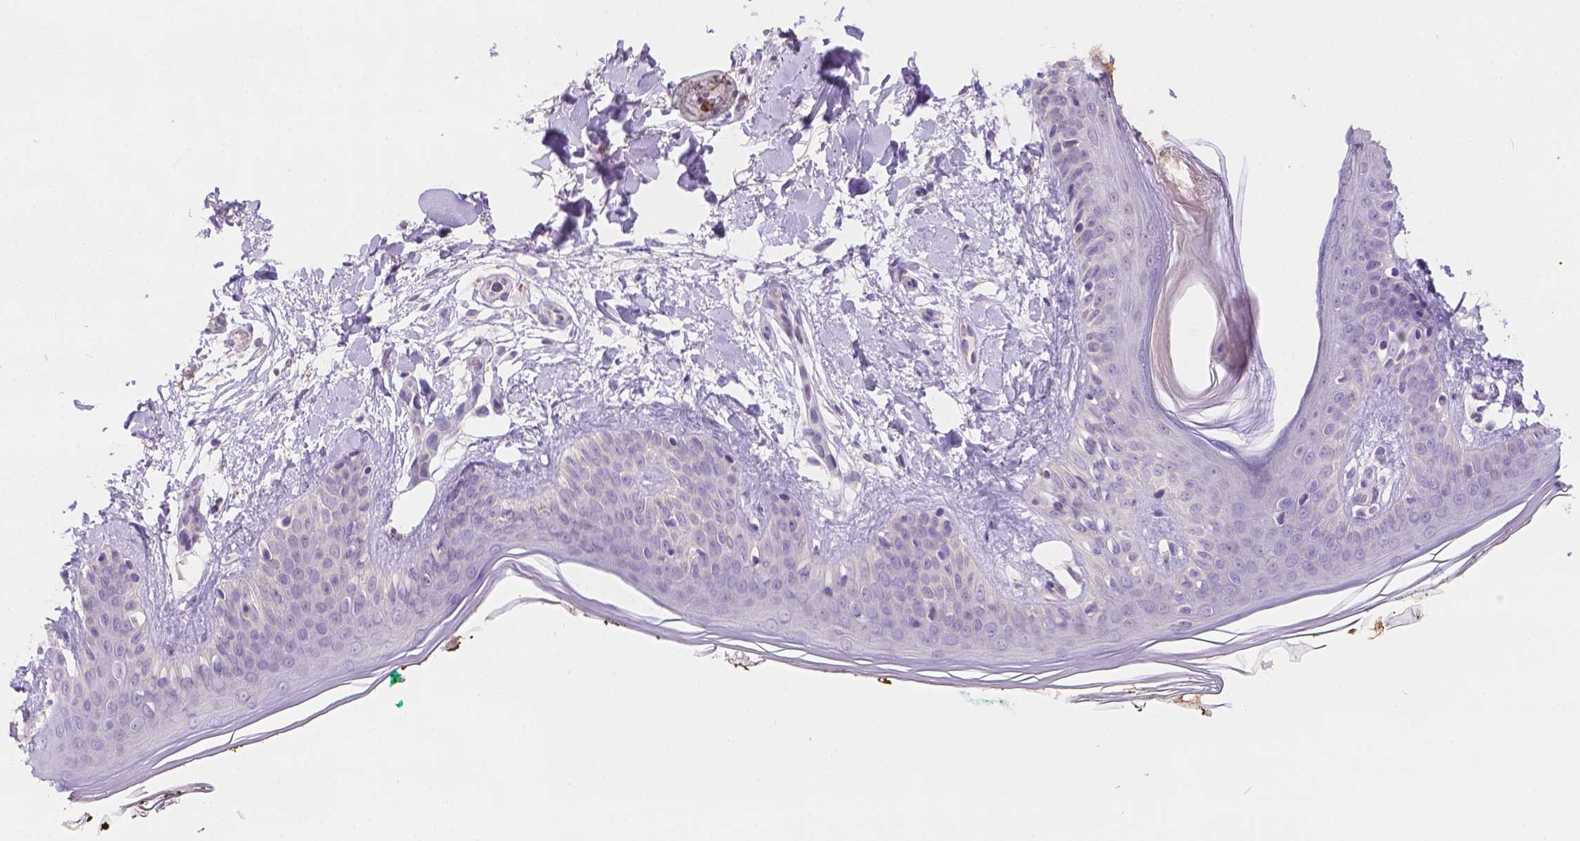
{"staining": {"intensity": "negative", "quantity": "none", "location": "none"}, "tissue": "skin", "cell_type": "Fibroblasts", "image_type": "normal", "snomed": [{"axis": "morphology", "description": "Normal tissue, NOS"}, {"axis": "topography", "description": "Skin"}], "caption": "Immunohistochemistry micrograph of normal human skin stained for a protein (brown), which reveals no staining in fibroblasts. (DAB immunohistochemistry (IHC), high magnification).", "gene": "NXPE2", "patient": {"sex": "female", "age": 34}}